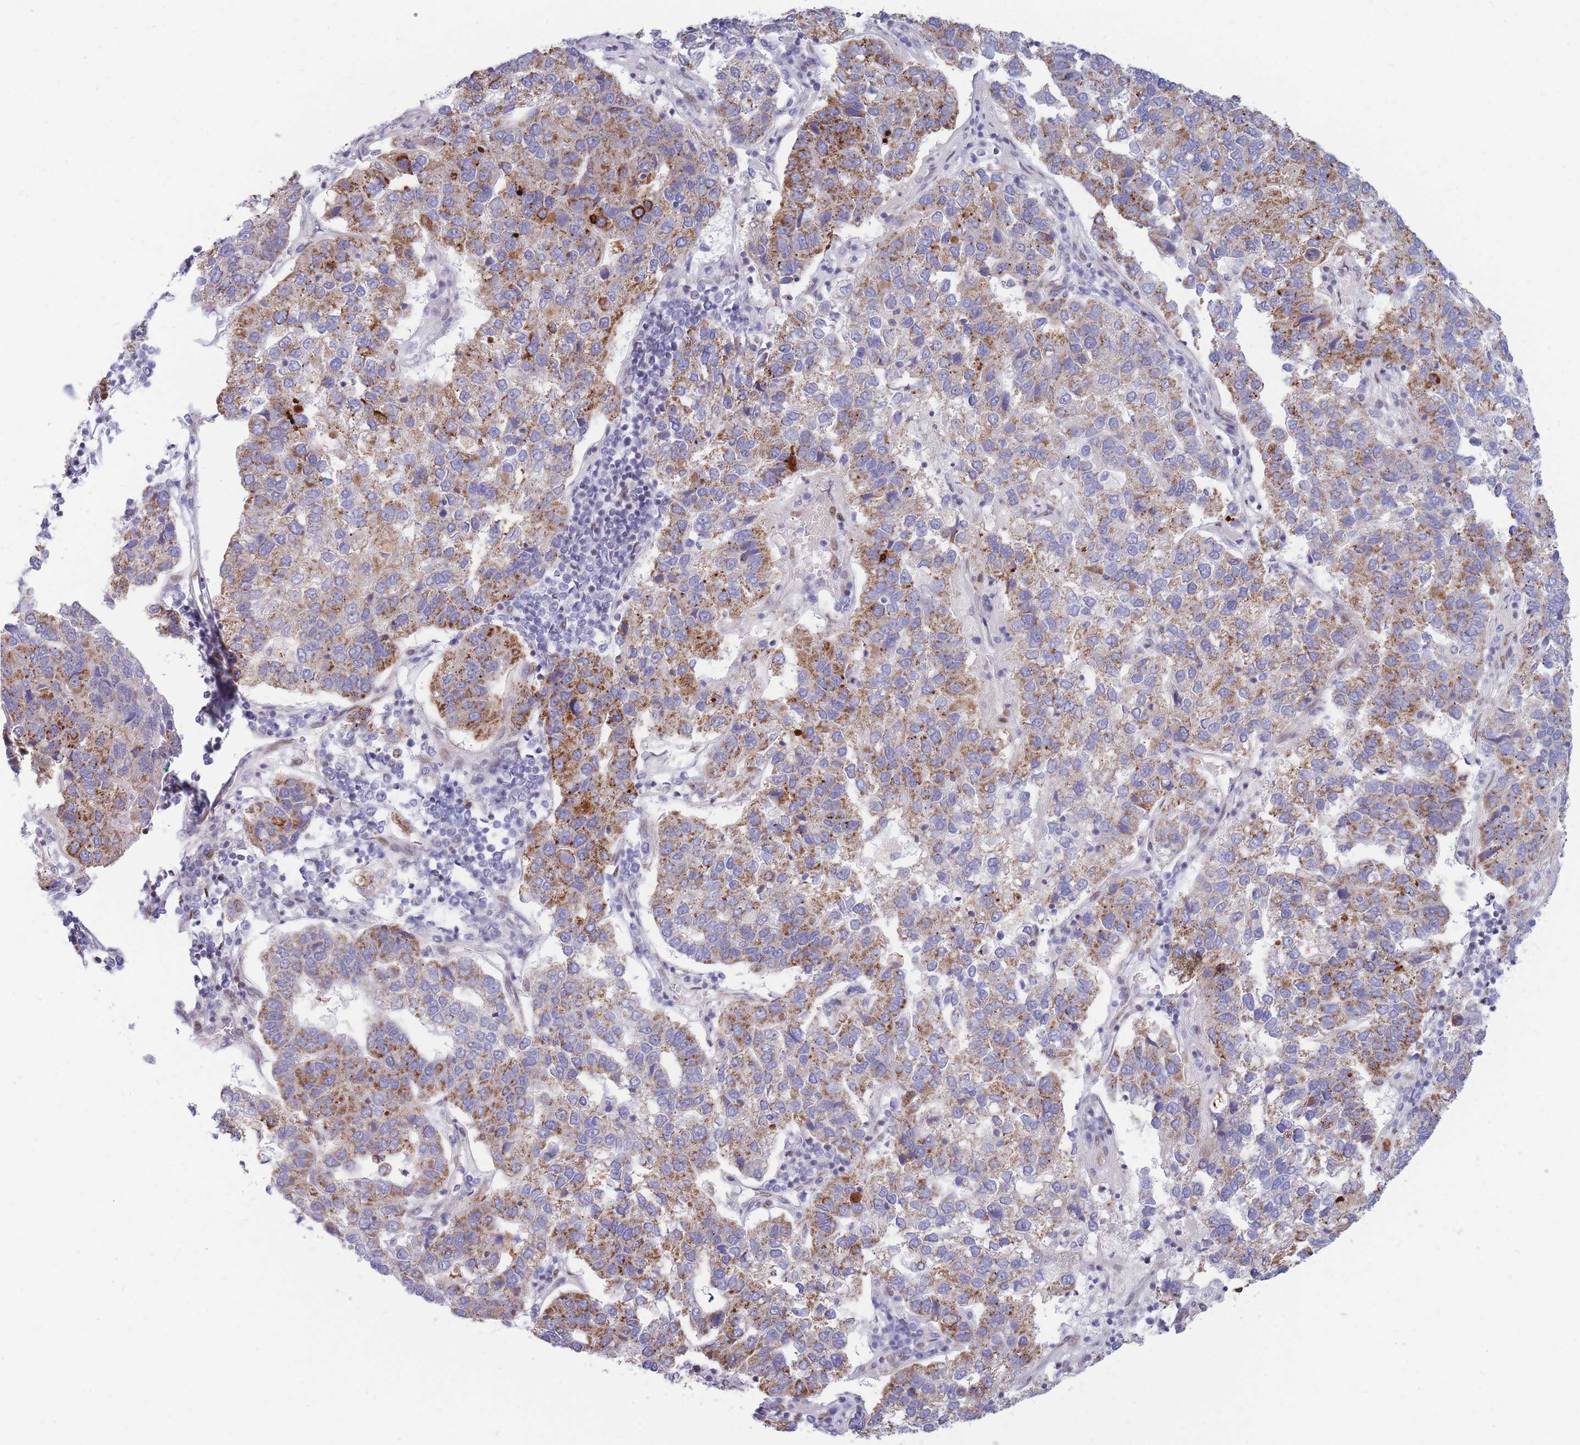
{"staining": {"intensity": "strong", "quantity": "25%-75%", "location": "cytoplasmic/membranous"}, "tissue": "pancreatic cancer", "cell_type": "Tumor cells", "image_type": "cancer", "snomed": [{"axis": "morphology", "description": "Adenocarcinoma, NOS"}, {"axis": "topography", "description": "Pancreas"}], "caption": "IHC of human pancreatic cancer shows high levels of strong cytoplasmic/membranous positivity in approximately 25%-75% of tumor cells.", "gene": "MOB4", "patient": {"sex": "female", "age": 61}}